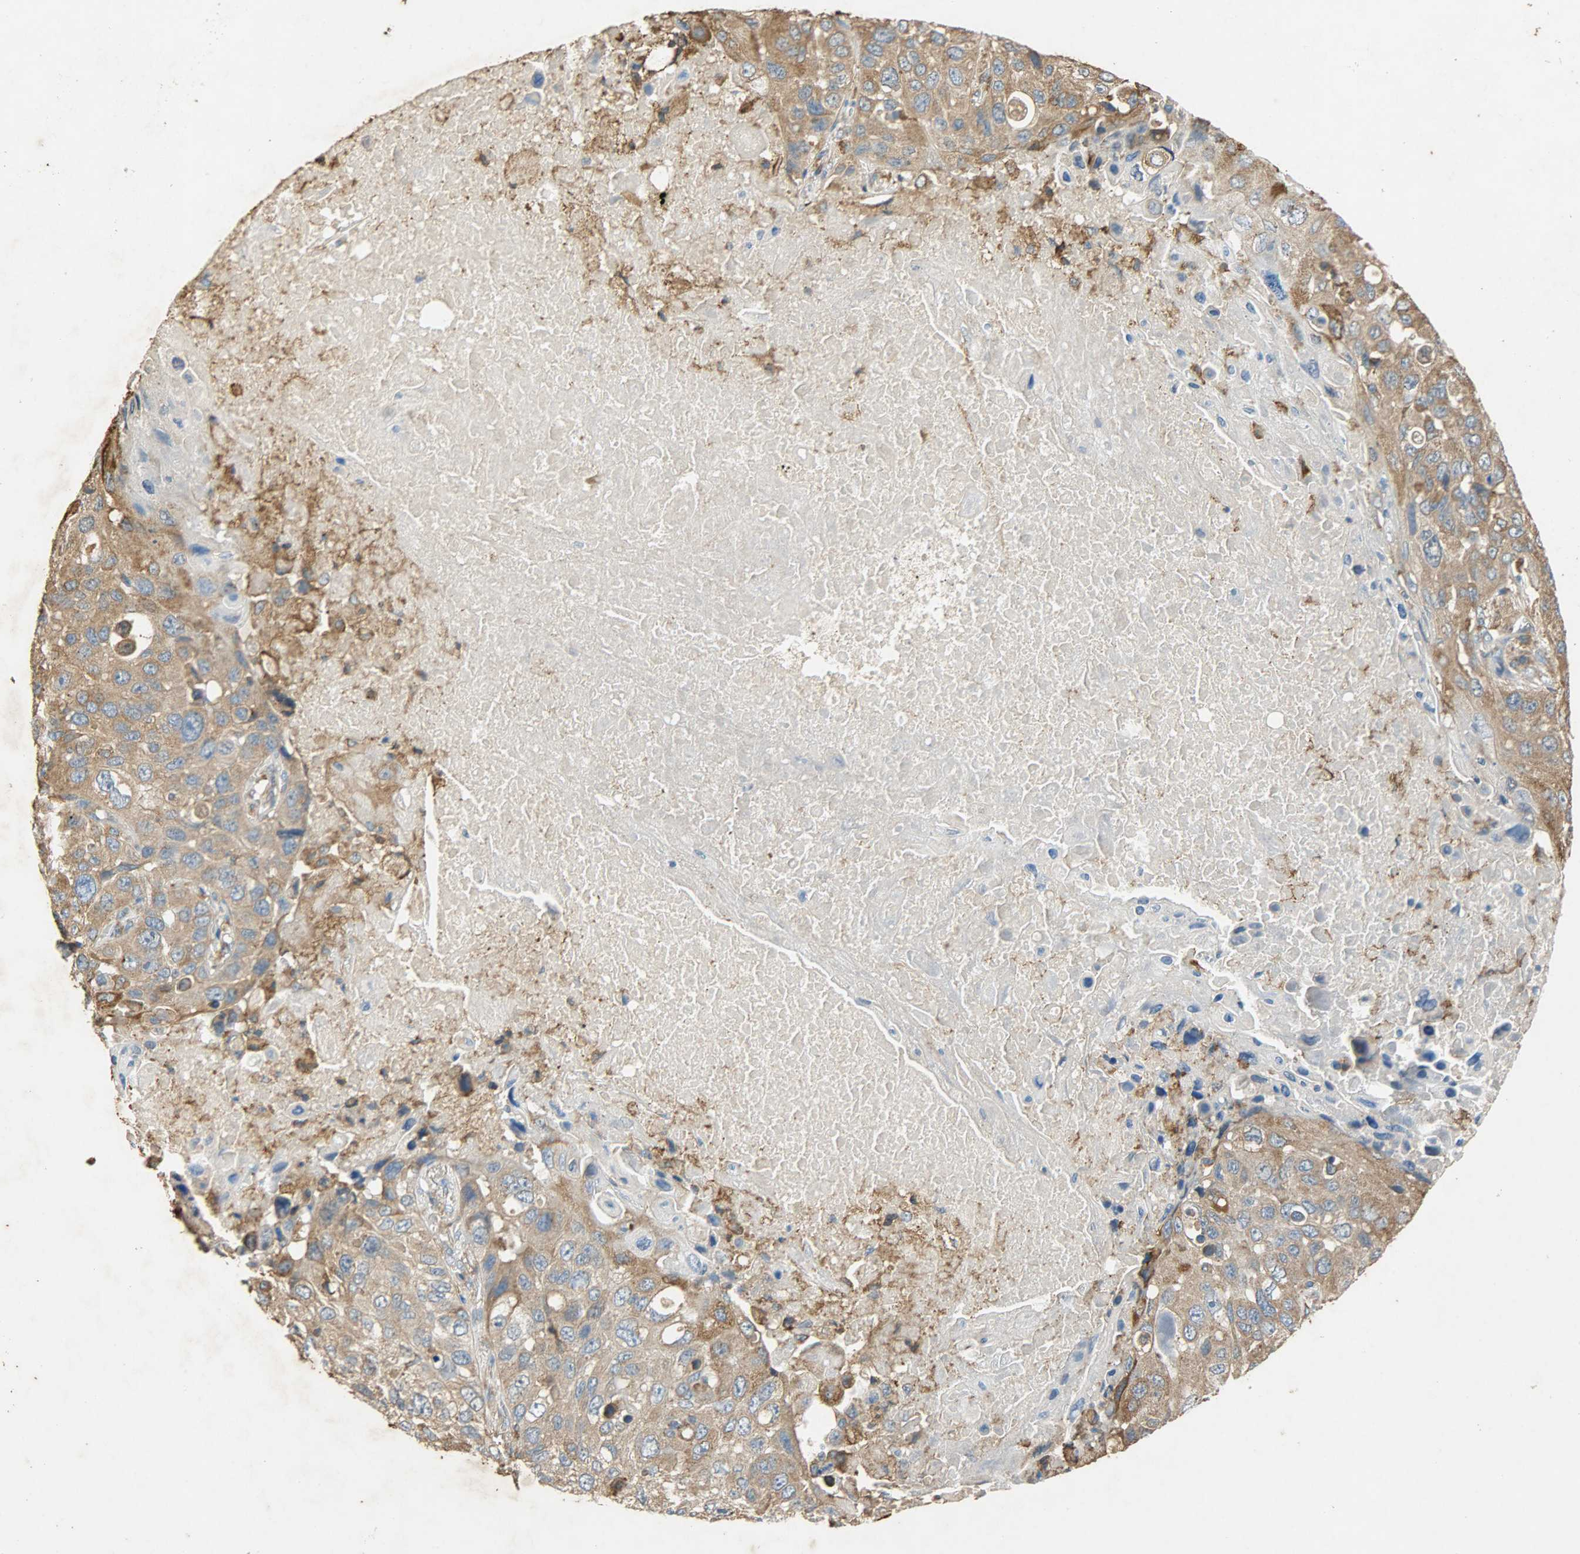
{"staining": {"intensity": "moderate", "quantity": ">75%", "location": "cytoplasmic/membranous"}, "tissue": "lung cancer", "cell_type": "Tumor cells", "image_type": "cancer", "snomed": [{"axis": "morphology", "description": "Squamous cell carcinoma, NOS"}, {"axis": "topography", "description": "Lung"}], "caption": "A high-resolution histopathology image shows immunohistochemistry (IHC) staining of lung cancer, which reveals moderate cytoplasmic/membranous positivity in about >75% of tumor cells. The protein is stained brown, and the nuclei are stained in blue (DAB IHC with brightfield microscopy, high magnification).", "gene": "HSPA5", "patient": {"sex": "male", "age": 57}}